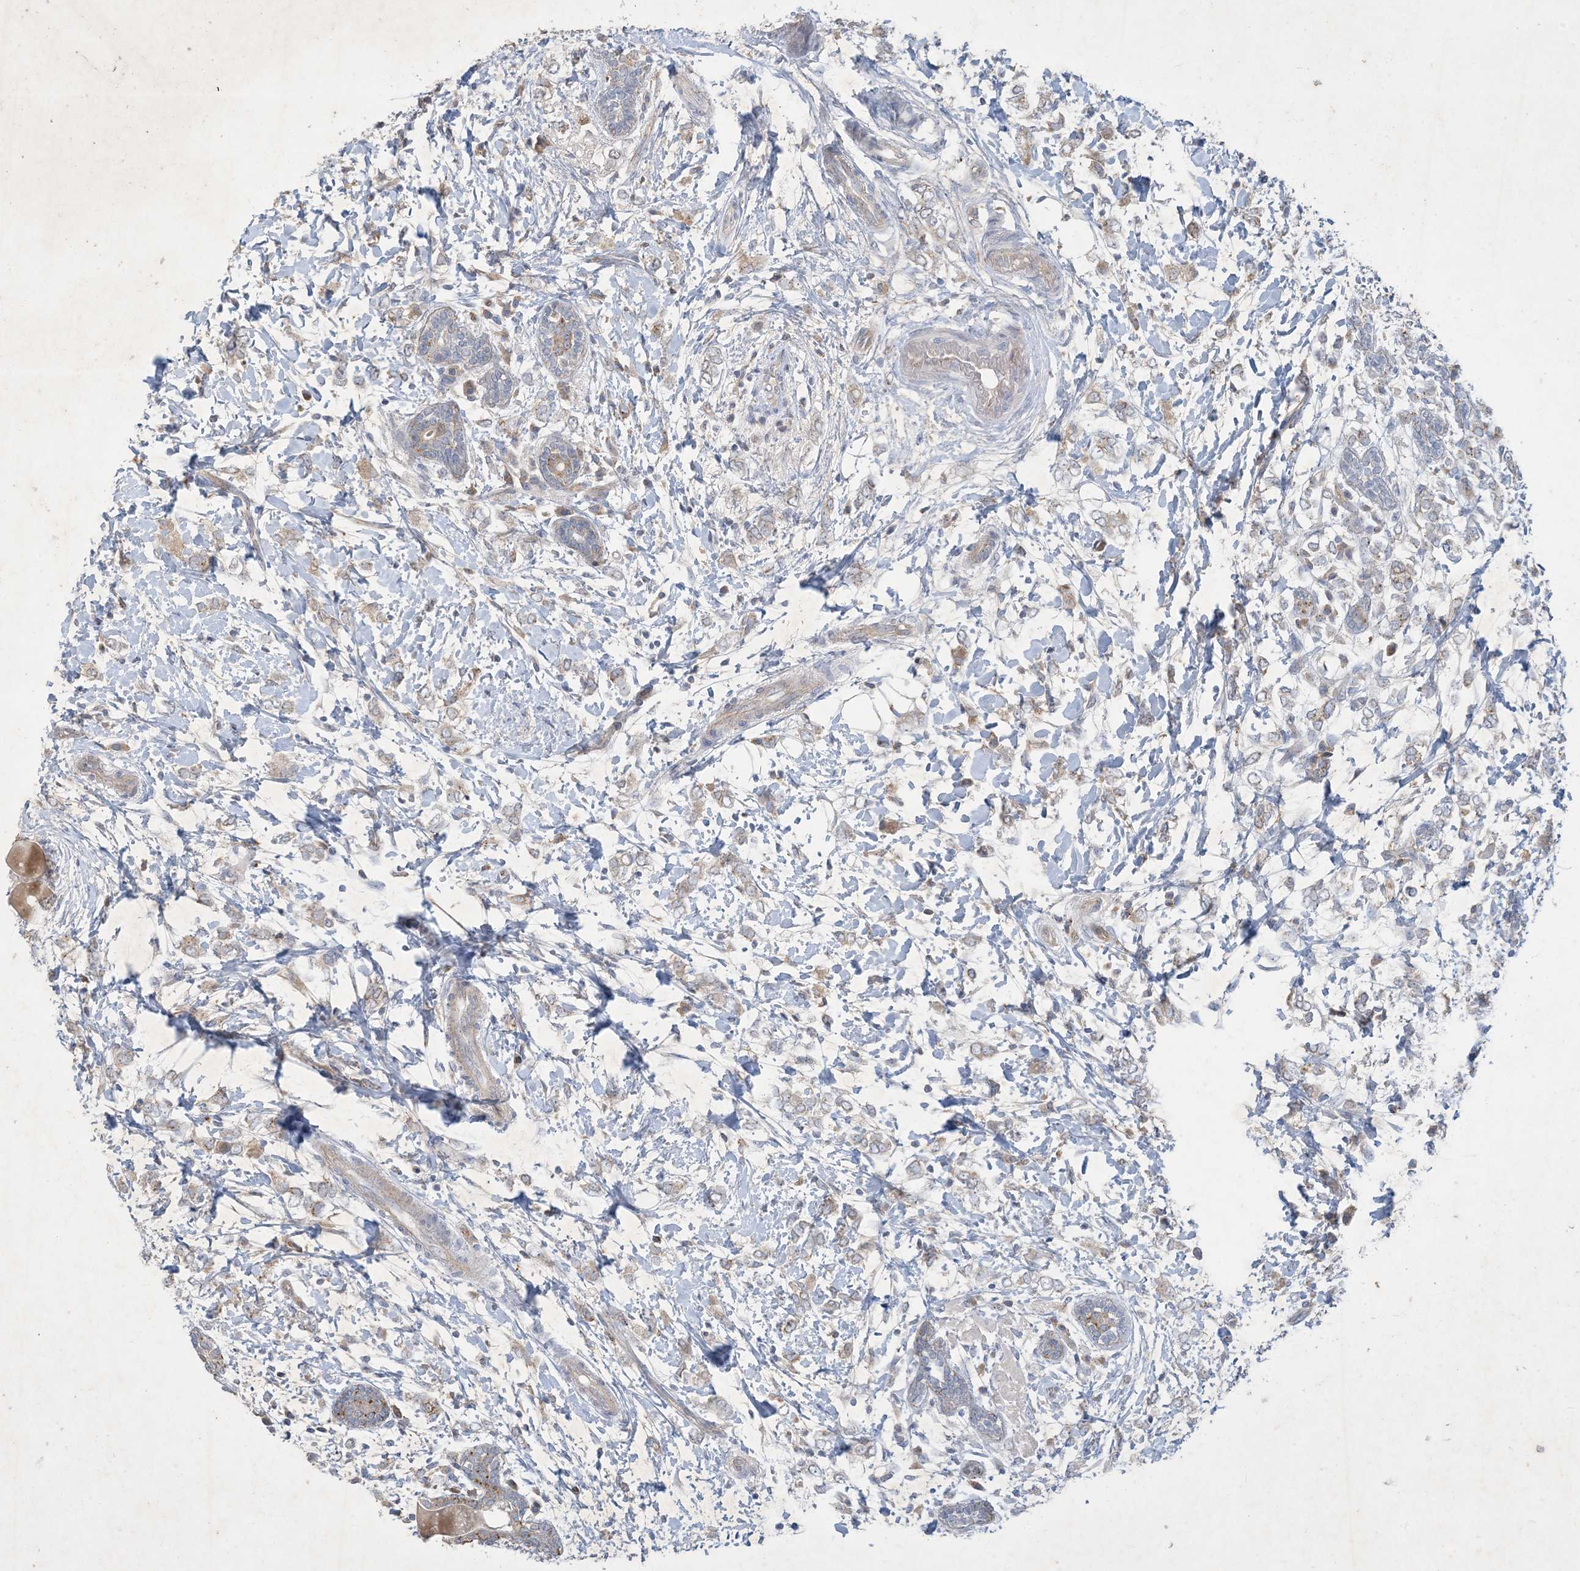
{"staining": {"intensity": "weak", "quantity": "25%-75%", "location": "cytoplasmic/membranous"}, "tissue": "breast cancer", "cell_type": "Tumor cells", "image_type": "cancer", "snomed": [{"axis": "morphology", "description": "Normal tissue, NOS"}, {"axis": "morphology", "description": "Lobular carcinoma"}, {"axis": "topography", "description": "Breast"}], "caption": "Tumor cells show low levels of weak cytoplasmic/membranous expression in approximately 25%-75% of cells in human lobular carcinoma (breast). (Brightfield microscopy of DAB IHC at high magnification).", "gene": "MRPS18A", "patient": {"sex": "female", "age": 47}}